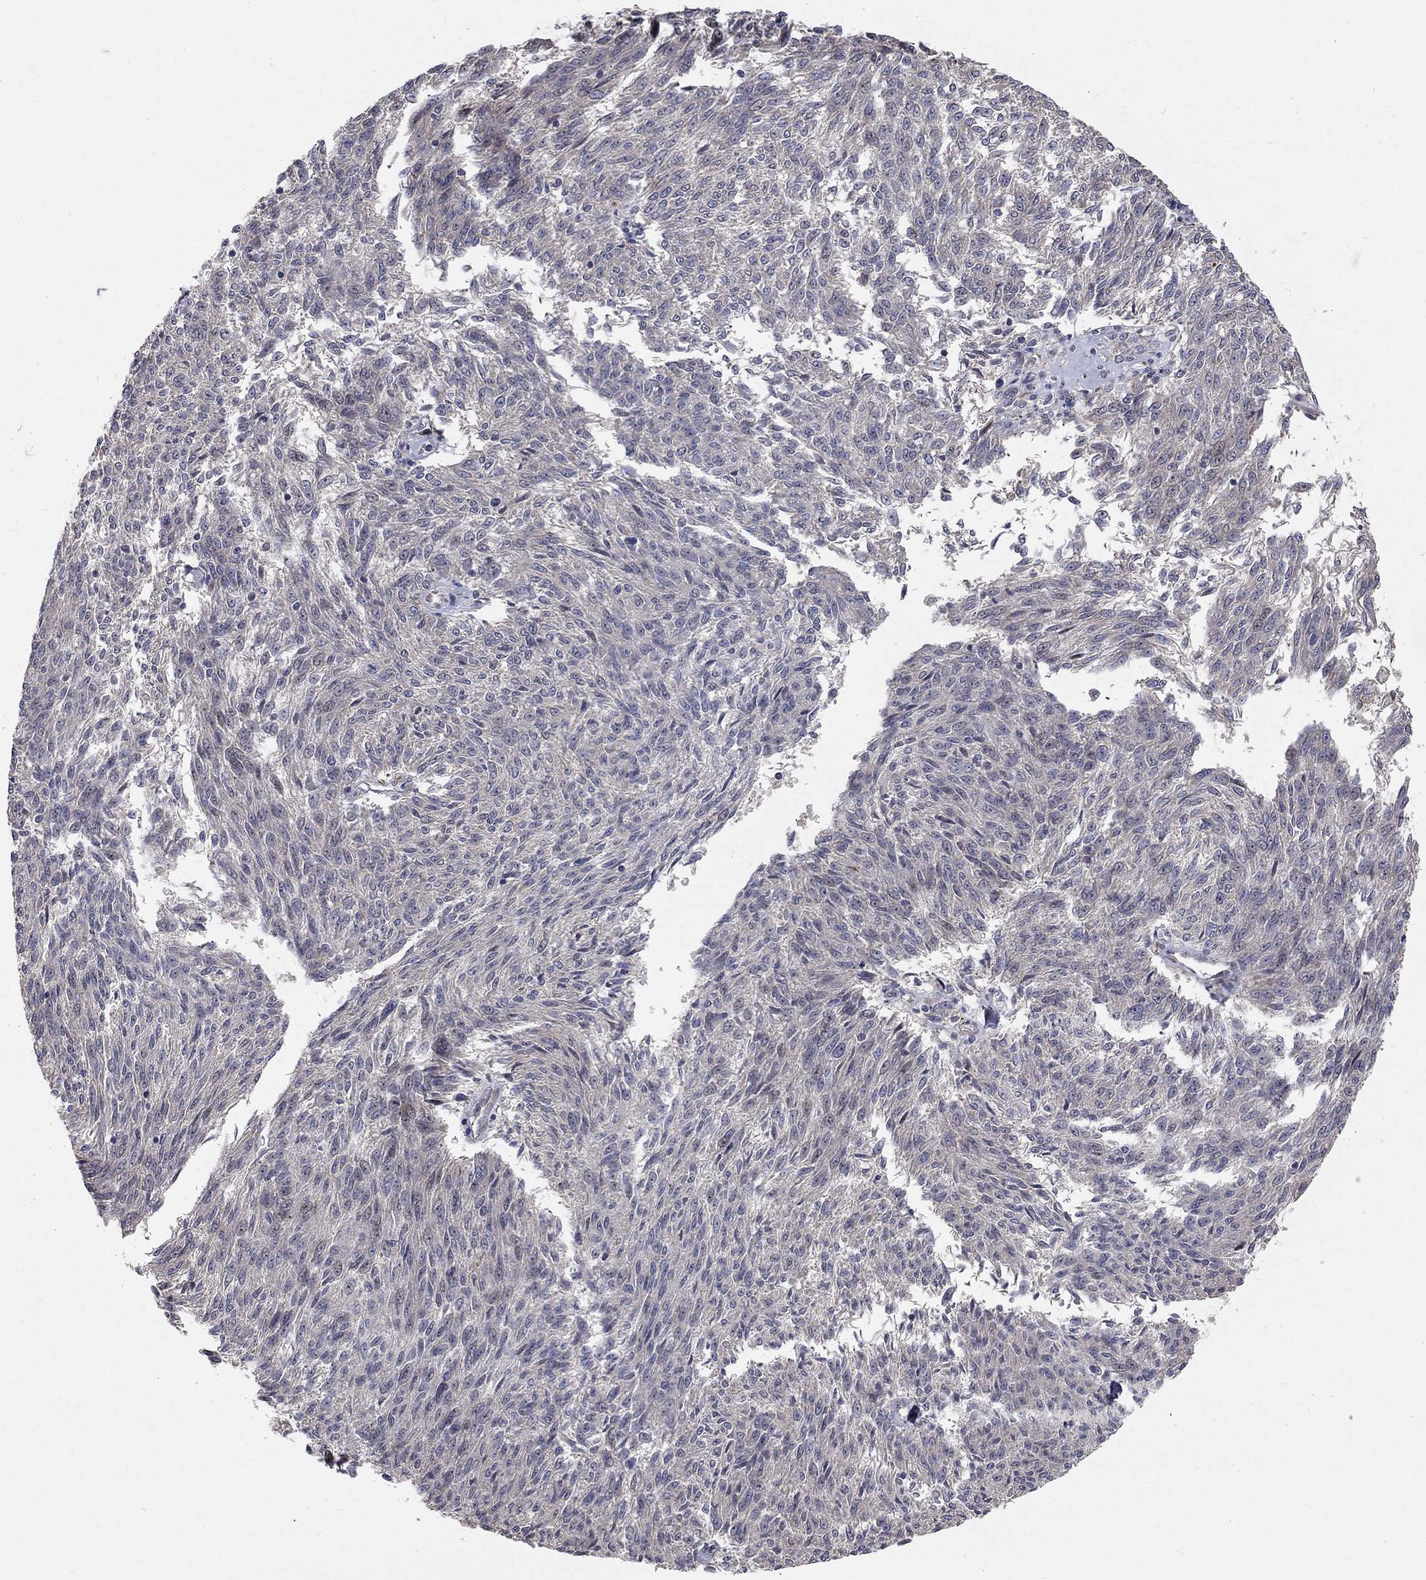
{"staining": {"intensity": "negative", "quantity": "none", "location": "none"}, "tissue": "melanoma", "cell_type": "Tumor cells", "image_type": "cancer", "snomed": [{"axis": "morphology", "description": "Malignant melanoma, NOS"}, {"axis": "topography", "description": "Skin"}], "caption": "Tumor cells are negative for brown protein staining in melanoma.", "gene": "MSRA", "patient": {"sex": "female", "age": 72}}